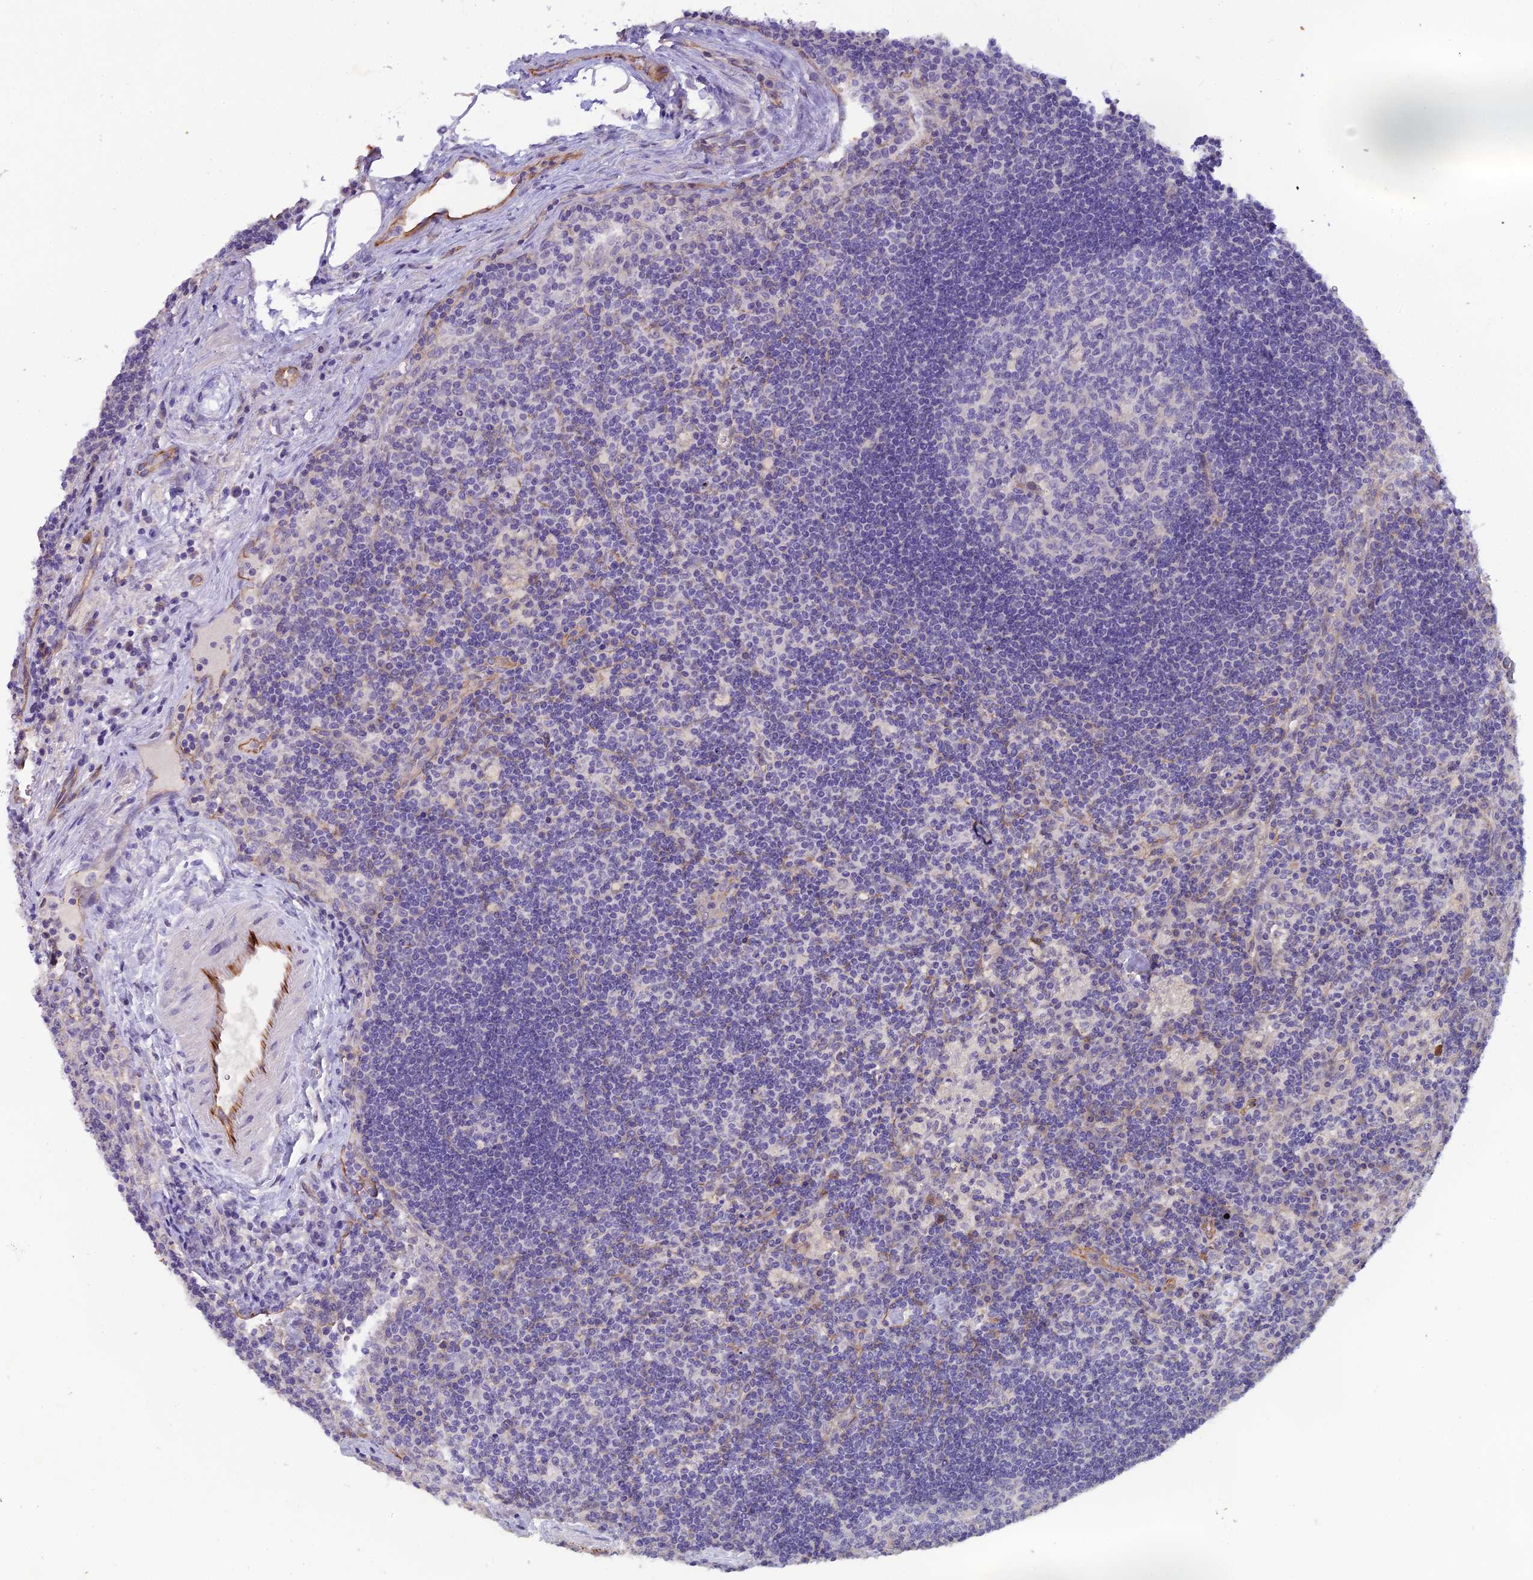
{"staining": {"intensity": "negative", "quantity": "none", "location": "none"}, "tissue": "lymph node", "cell_type": "Germinal center cells", "image_type": "normal", "snomed": [{"axis": "morphology", "description": "Normal tissue, NOS"}, {"axis": "topography", "description": "Lymph node"}], "caption": "Immunohistochemistry histopathology image of normal lymph node stained for a protein (brown), which exhibits no positivity in germinal center cells. The staining is performed using DAB brown chromogen with nuclei counter-stained in using hematoxylin.", "gene": "CFAP47", "patient": {"sex": "male", "age": 58}}